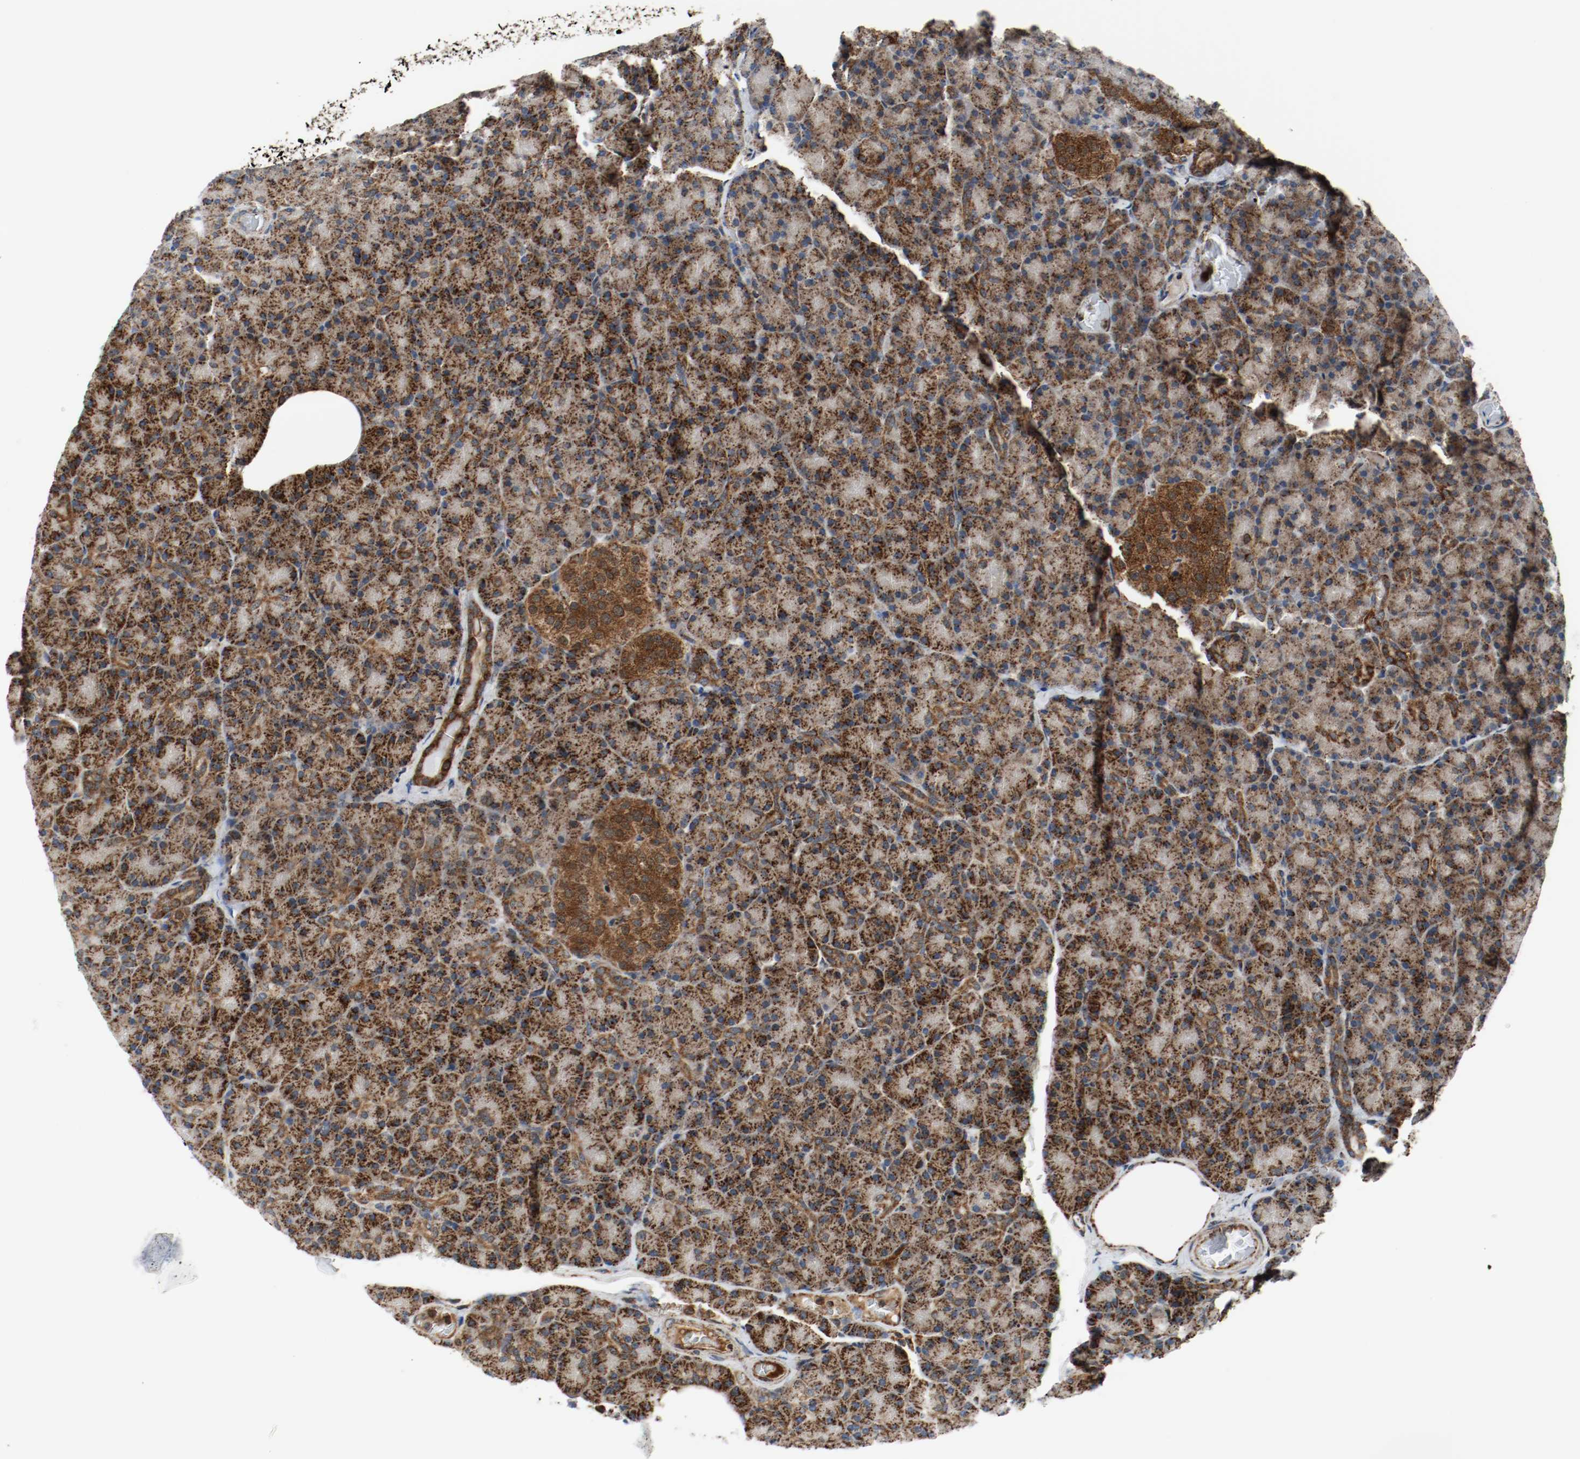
{"staining": {"intensity": "strong", "quantity": ">75%", "location": "cytoplasmic/membranous"}, "tissue": "pancreas", "cell_type": "Exocrine glandular cells", "image_type": "normal", "snomed": [{"axis": "morphology", "description": "Normal tissue, NOS"}, {"axis": "topography", "description": "Pancreas"}], "caption": "Immunohistochemistry photomicrograph of normal pancreas: human pancreas stained using IHC displays high levels of strong protein expression localized specifically in the cytoplasmic/membranous of exocrine glandular cells, appearing as a cytoplasmic/membranous brown color.", "gene": "TXNRD1", "patient": {"sex": "female", "age": 43}}